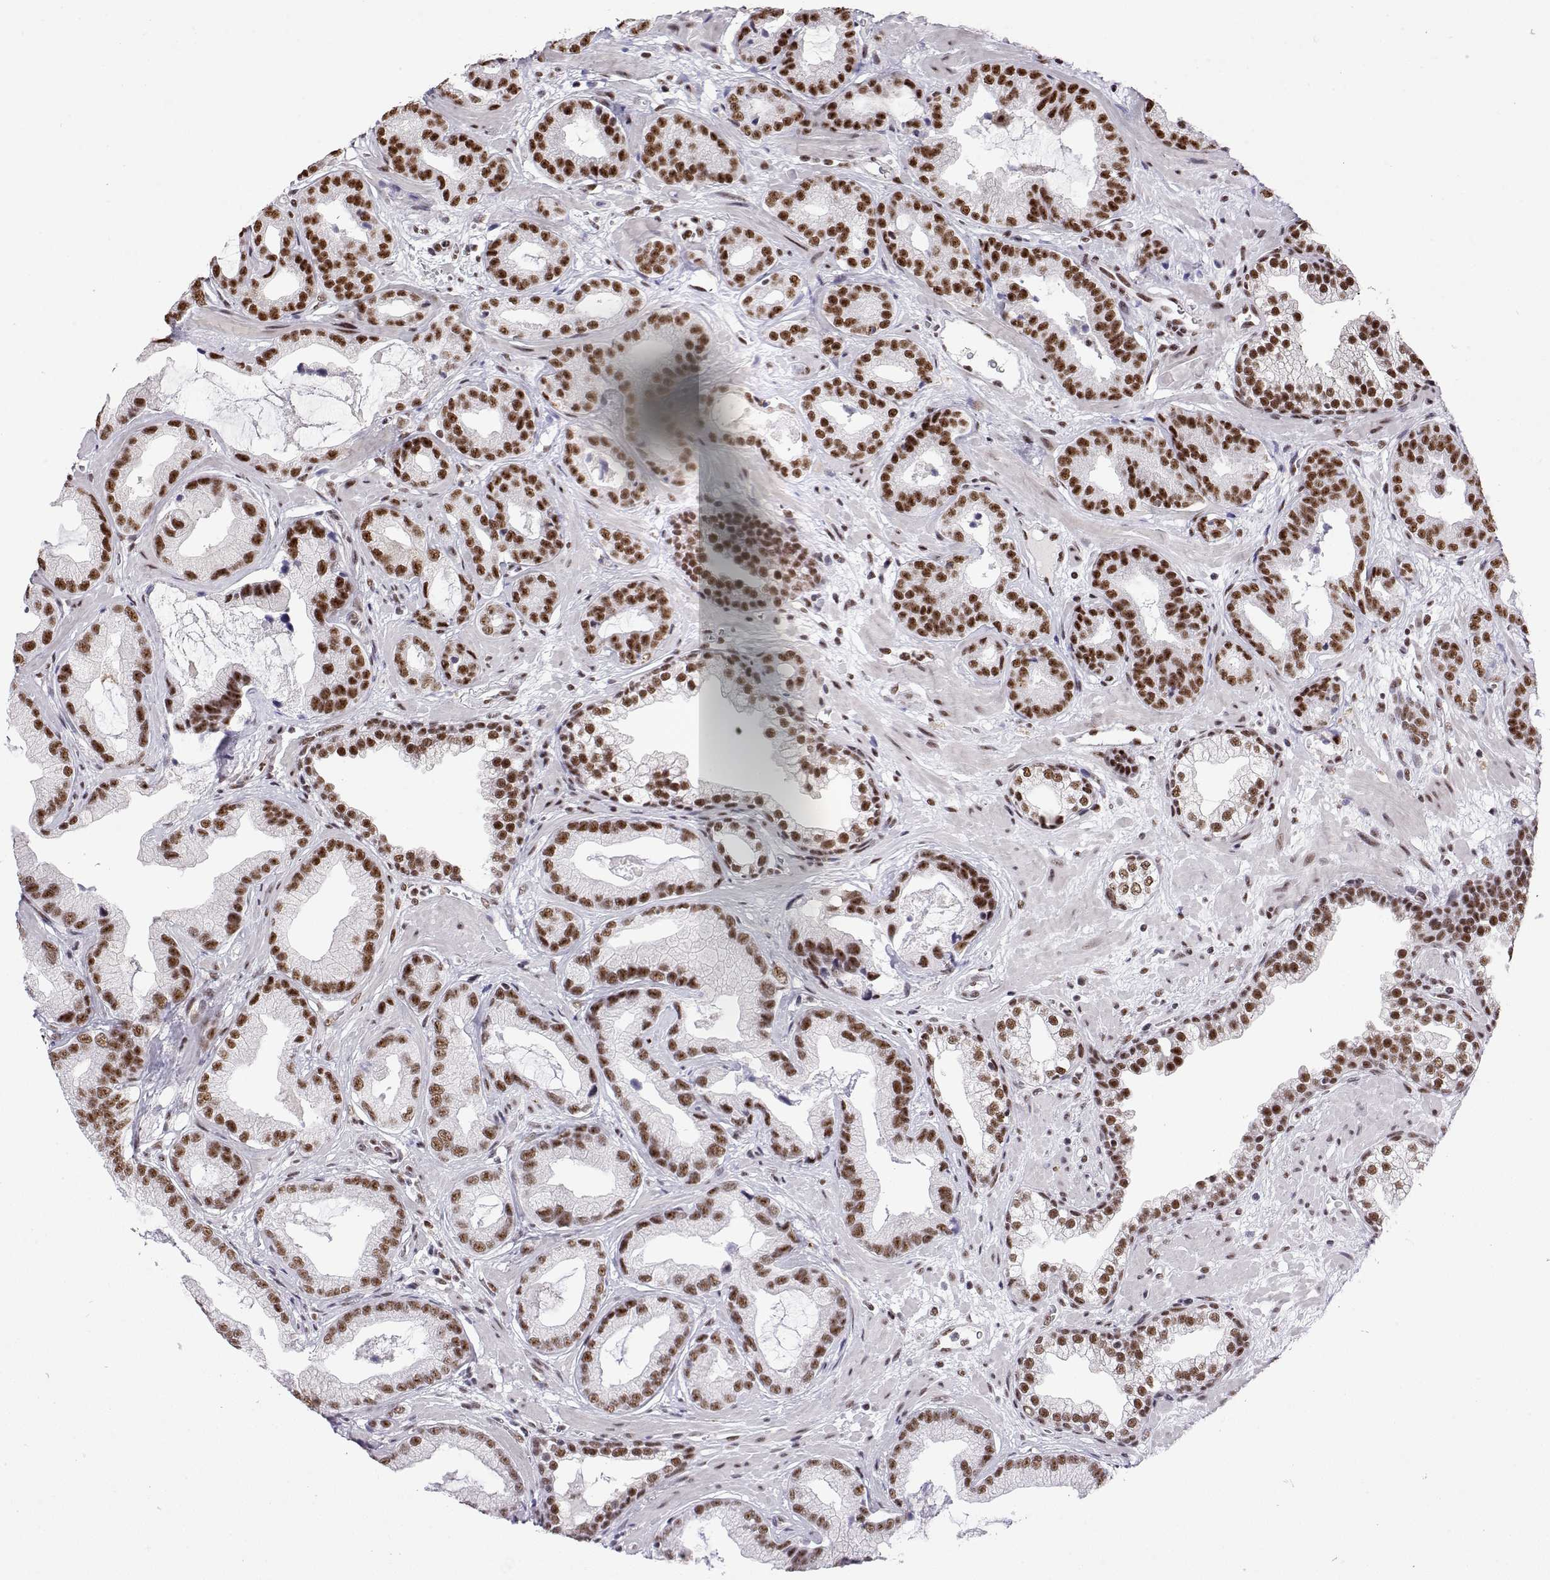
{"staining": {"intensity": "strong", "quantity": ">75%", "location": "nuclear"}, "tissue": "prostate cancer", "cell_type": "Tumor cells", "image_type": "cancer", "snomed": [{"axis": "morphology", "description": "Adenocarcinoma, Low grade"}, {"axis": "topography", "description": "Prostate"}], "caption": "IHC (DAB (3,3'-diaminobenzidine)) staining of prostate low-grade adenocarcinoma exhibits strong nuclear protein positivity in approximately >75% of tumor cells.", "gene": "POLDIP3", "patient": {"sex": "male", "age": 62}}